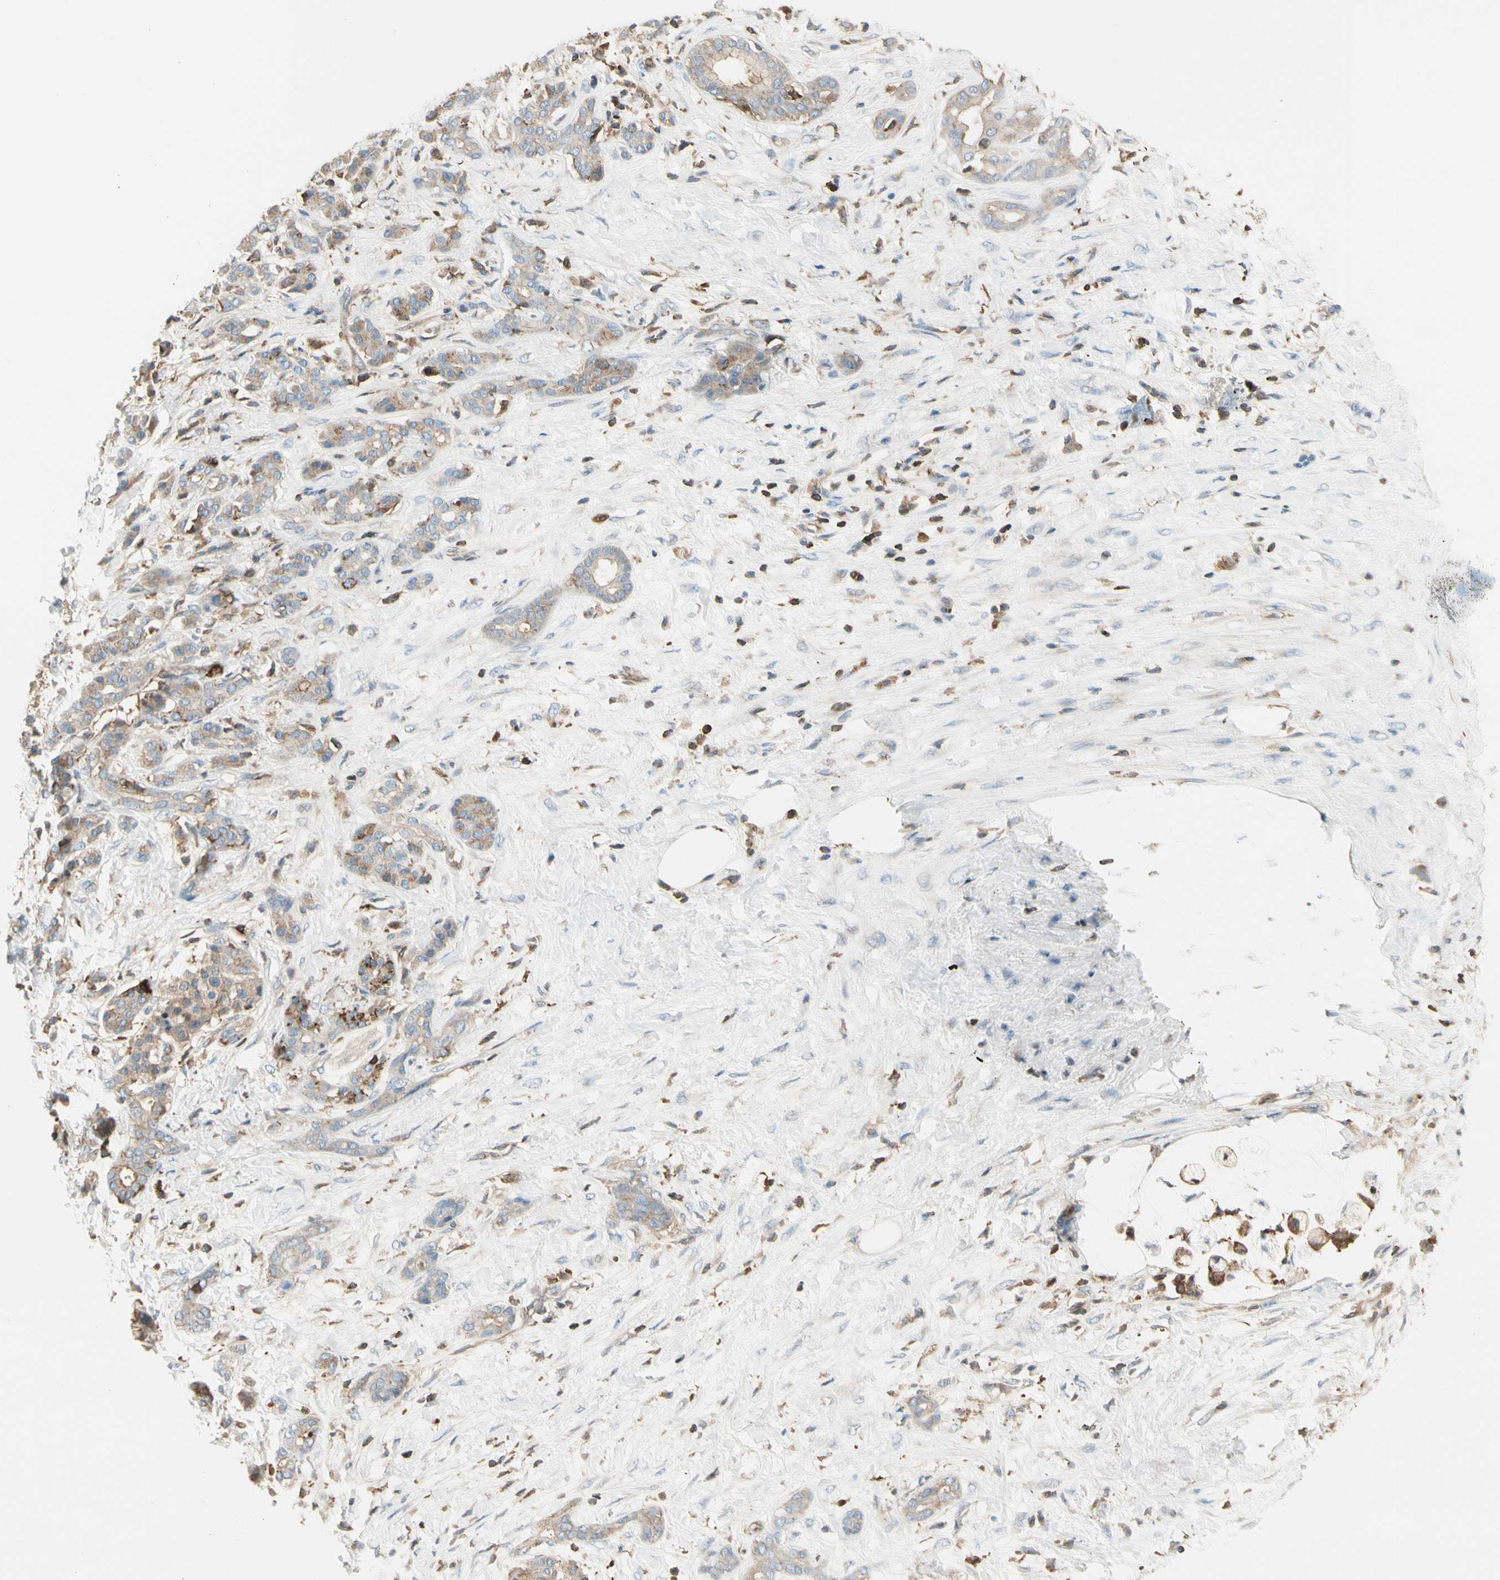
{"staining": {"intensity": "weak", "quantity": "25%-75%", "location": "cytoplasmic/membranous"}, "tissue": "pancreatic cancer", "cell_type": "Tumor cells", "image_type": "cancer", "snomed": [{"axis": "morphology", "description": "Adenocarcinoma, NOS"}, {"axis": "topography", "description": "Pancreas"}], "caption": "Weak cytoplasmic/membranous positivity is seen in about 25%-75% of tumor cells in pancreatic adenocarcinoma. The protein of interest is stained brown, and the nuclei are stained in blue (DAB IHC with brightfield microscopy, high magnification).", "gene": "CAPZA2", "patient": {"sex": "male", "age": 41}}